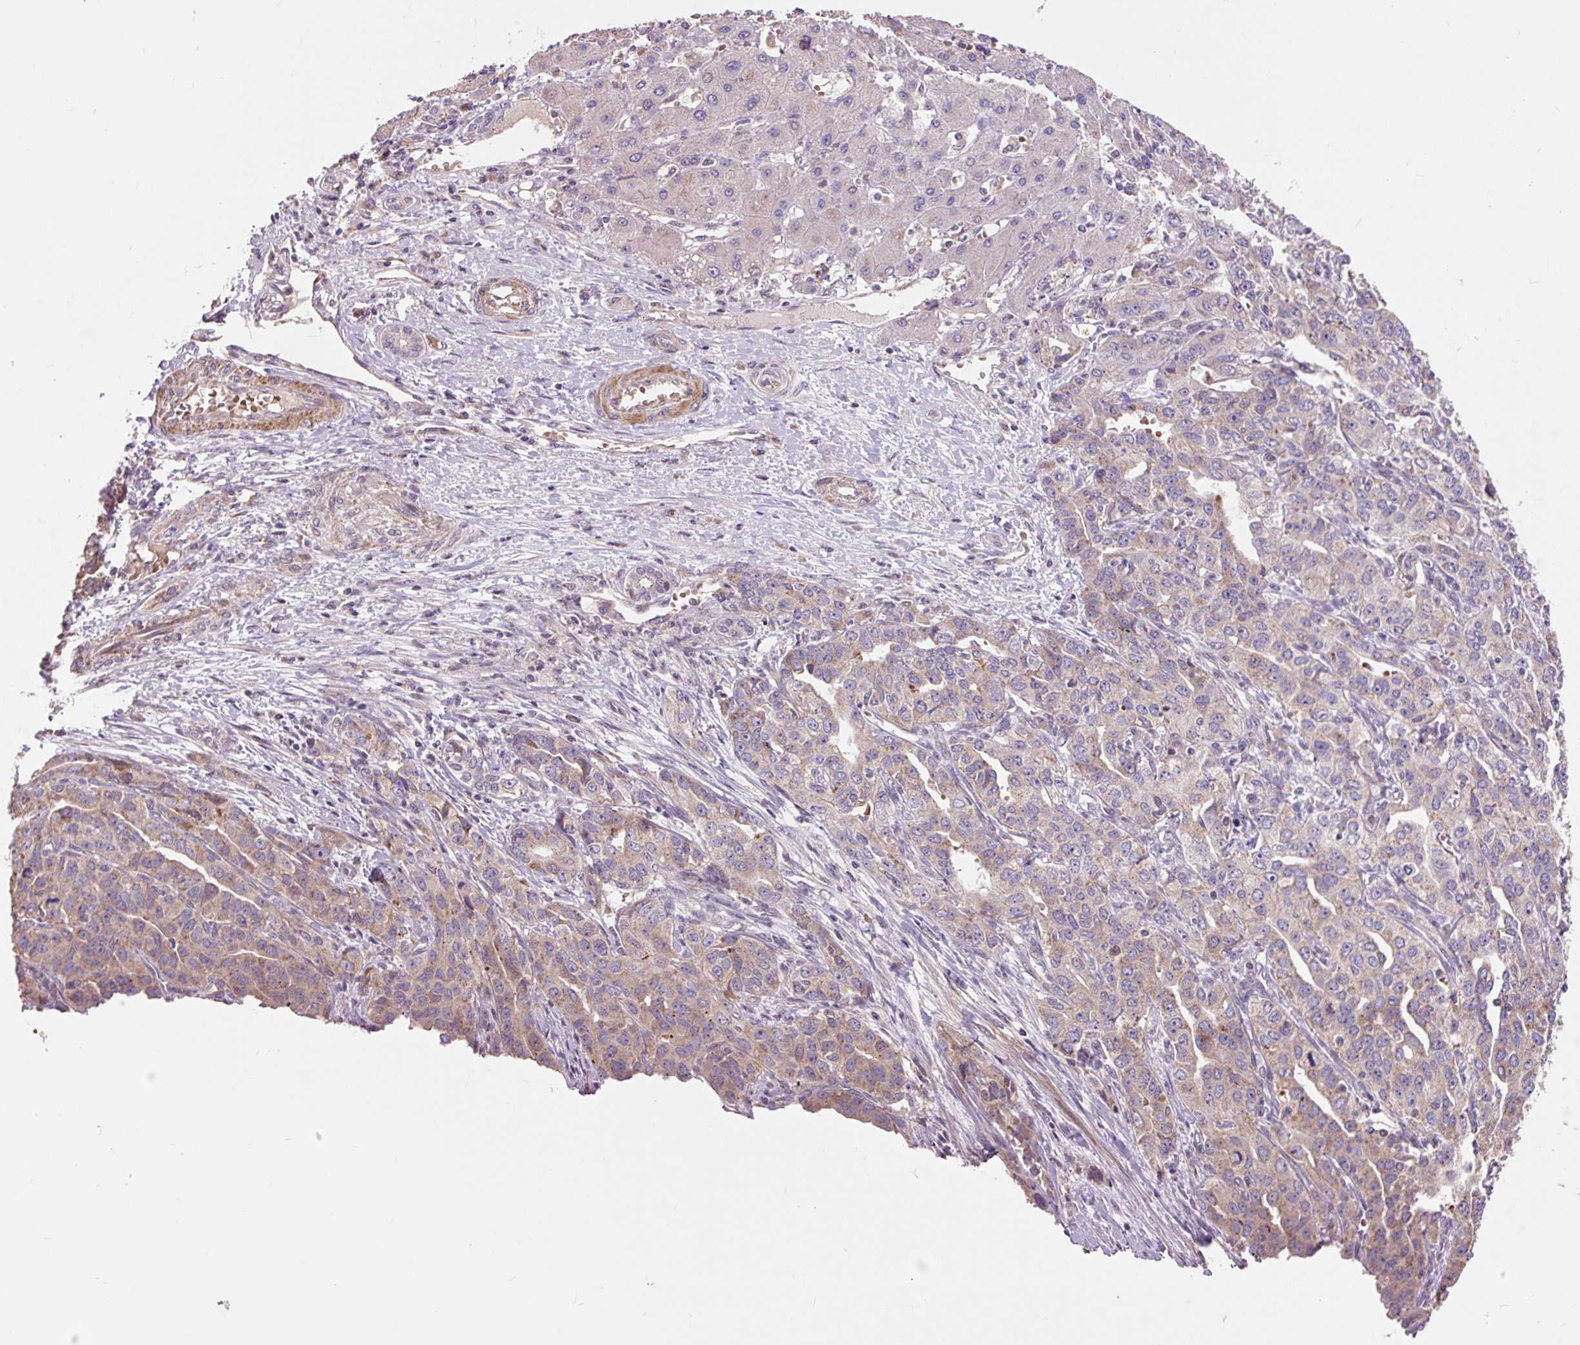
{"staining": {"intensity": "weak", "quantity": "25%-75%", "location": "cytoplasmic/membranous"}, "tissue": "liver cancer", "cell_type": "Tumor cells", "image_type": "cancer", "snomed": [{"axis": "morphology", "description": "Cholangiocarcinoma"}, {"axis": "topography", "description": "Liver"}], "caption": "Immunohistochemistry (IHC) of human liver cholangiocarcinoma reveals low levels of weak cytoplasmic/membranous positivity in about 25%-75% of tumor cells. The staining is performed using DAB brown chromogen to label protein expression. The nuclei are counter-stained blue using hematoxylin.", "gene": "PRIMPOL", "patient": {"sex": "male", "age": 59}}